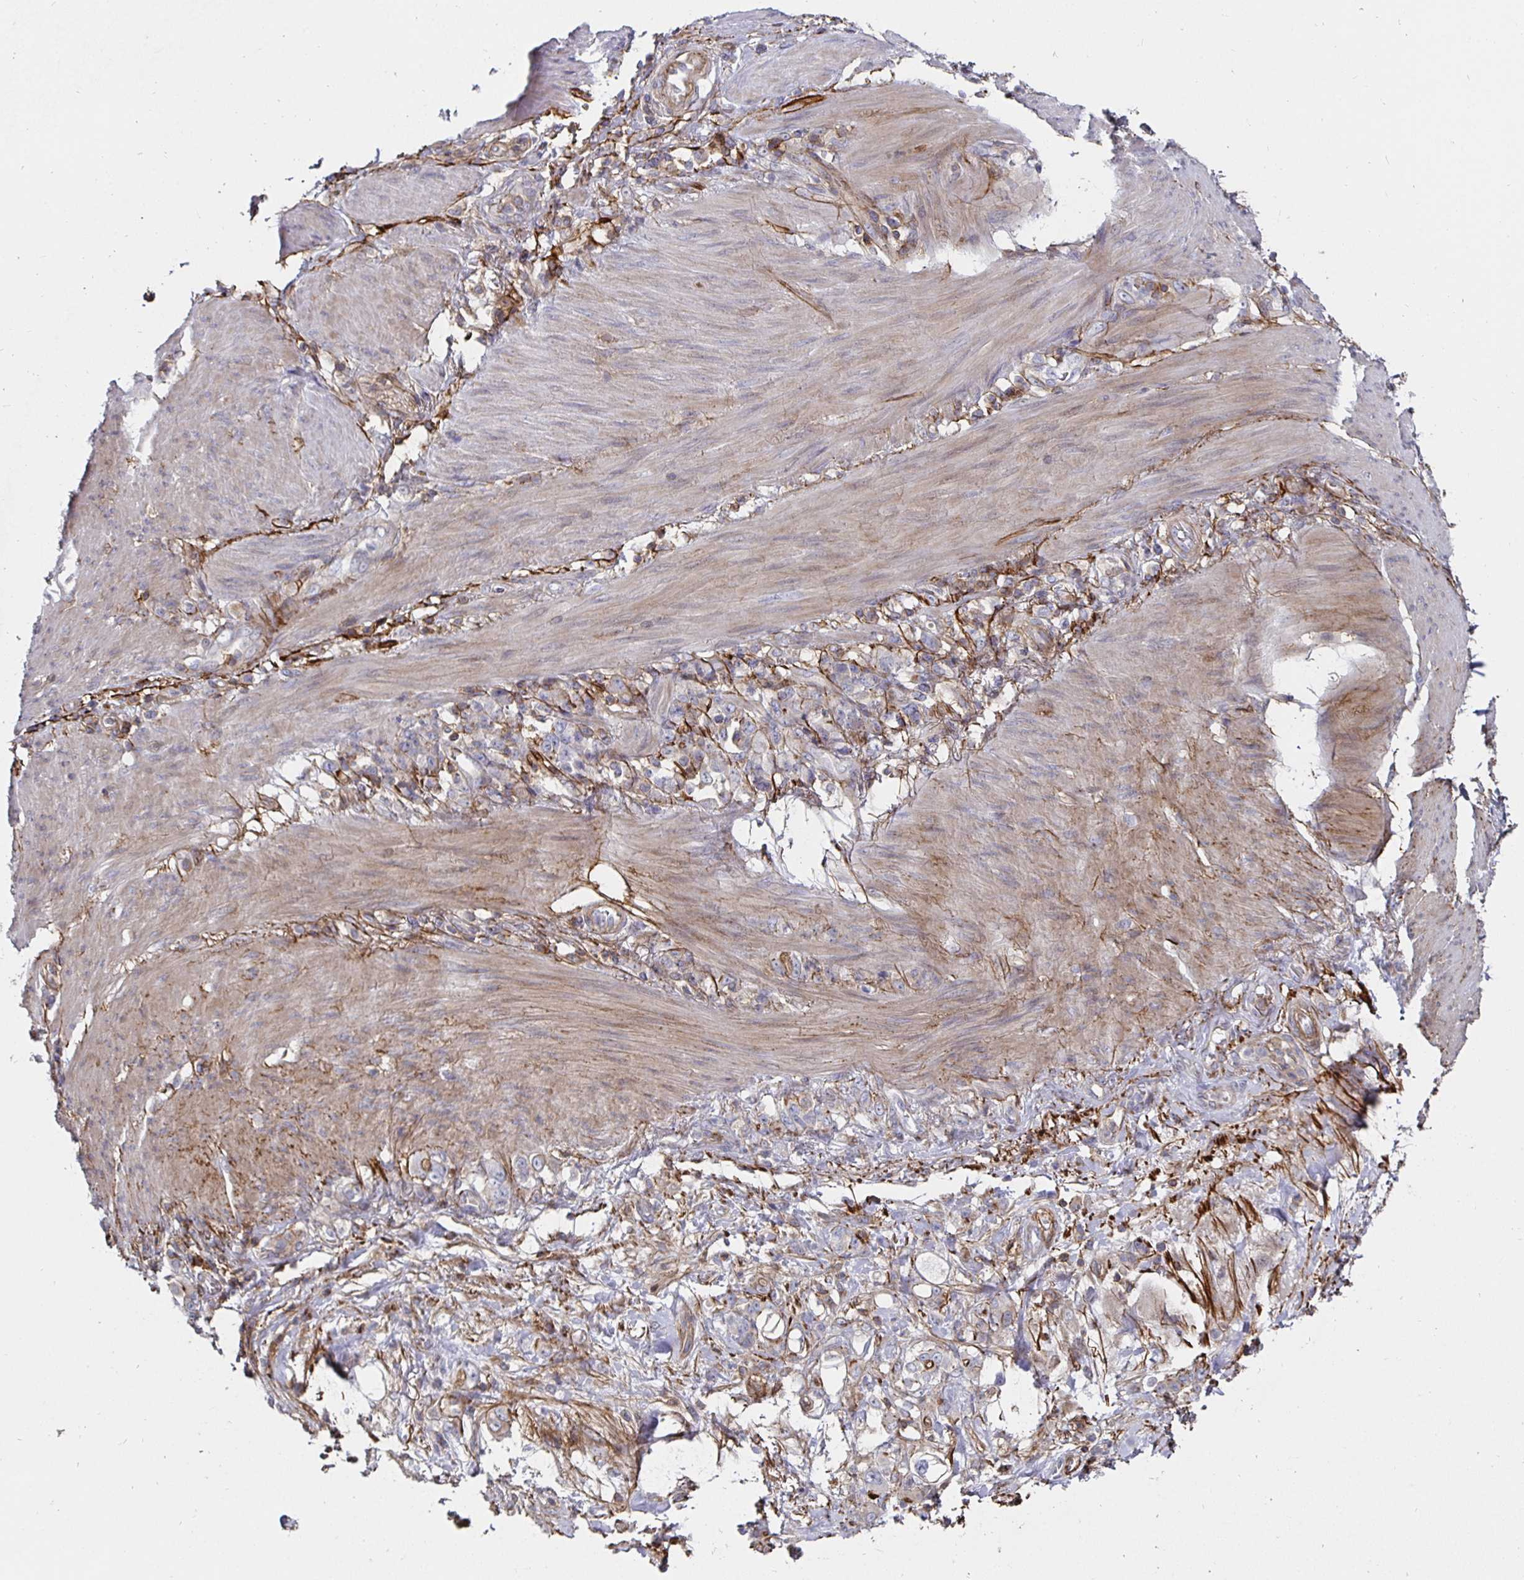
{"staining": {"intensity": "negative", "quantity": "none", "location": "none"}, "tissue": "stomach cancer", "cell_type": "Tumor cells", "image_type": "cancer", "snomed": [{"axis": "morphology", "description": "Adenocarcinoma, NOS"}, {"axis": "topography", "description": "Stomach"}], "caption": "Tumor cells show no significant positivity in adenocarcinoma (stomach). (Stains: DAB (3,3'-diaminobenzidine) immunohistochemistry (IHC) with hematoxylin counter stain, Microscopy: brightfield microscopy at high magnification).", "gene": "GJA4", "patient": {"sex": "female", "age": 79}}